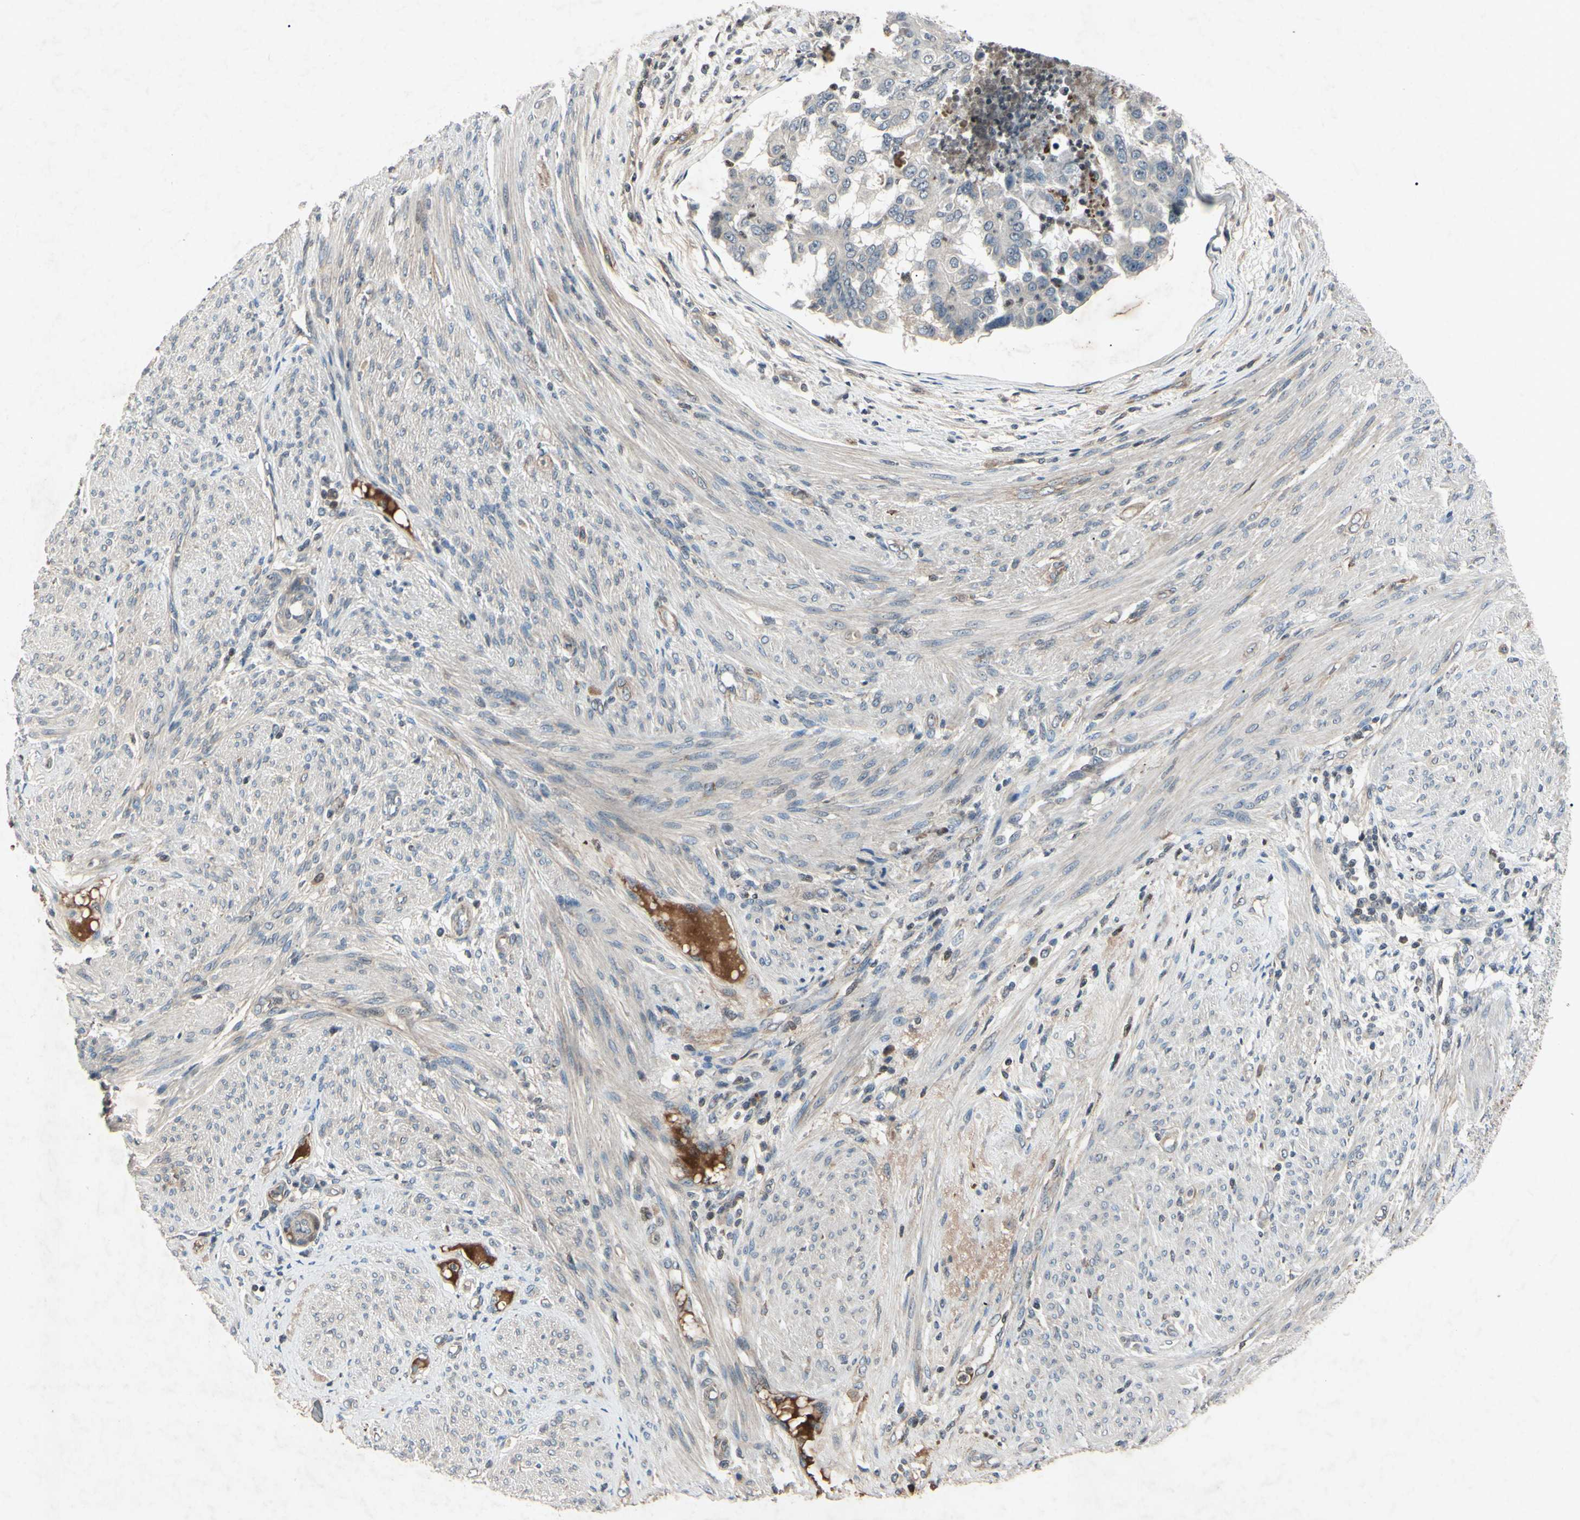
{"staining": {"intensity": "negative", "quantity": "none", "location": "none"}, "tissue": "endometrial cancer", "cell_type": "Tumor cells", "image_type": "cancer", "snomed": [{"axis": "morphology", "description": "Adenocarcinoma, NOS"}, {"axis": "topography", "description": "Endometrium"}], "caption": "A micrograph of endometrial cancer stained for a protein exhibits no brown staining in tumor cells.", "gene": "AEBP1", "patient": {"sex": "female", "age": 85}}